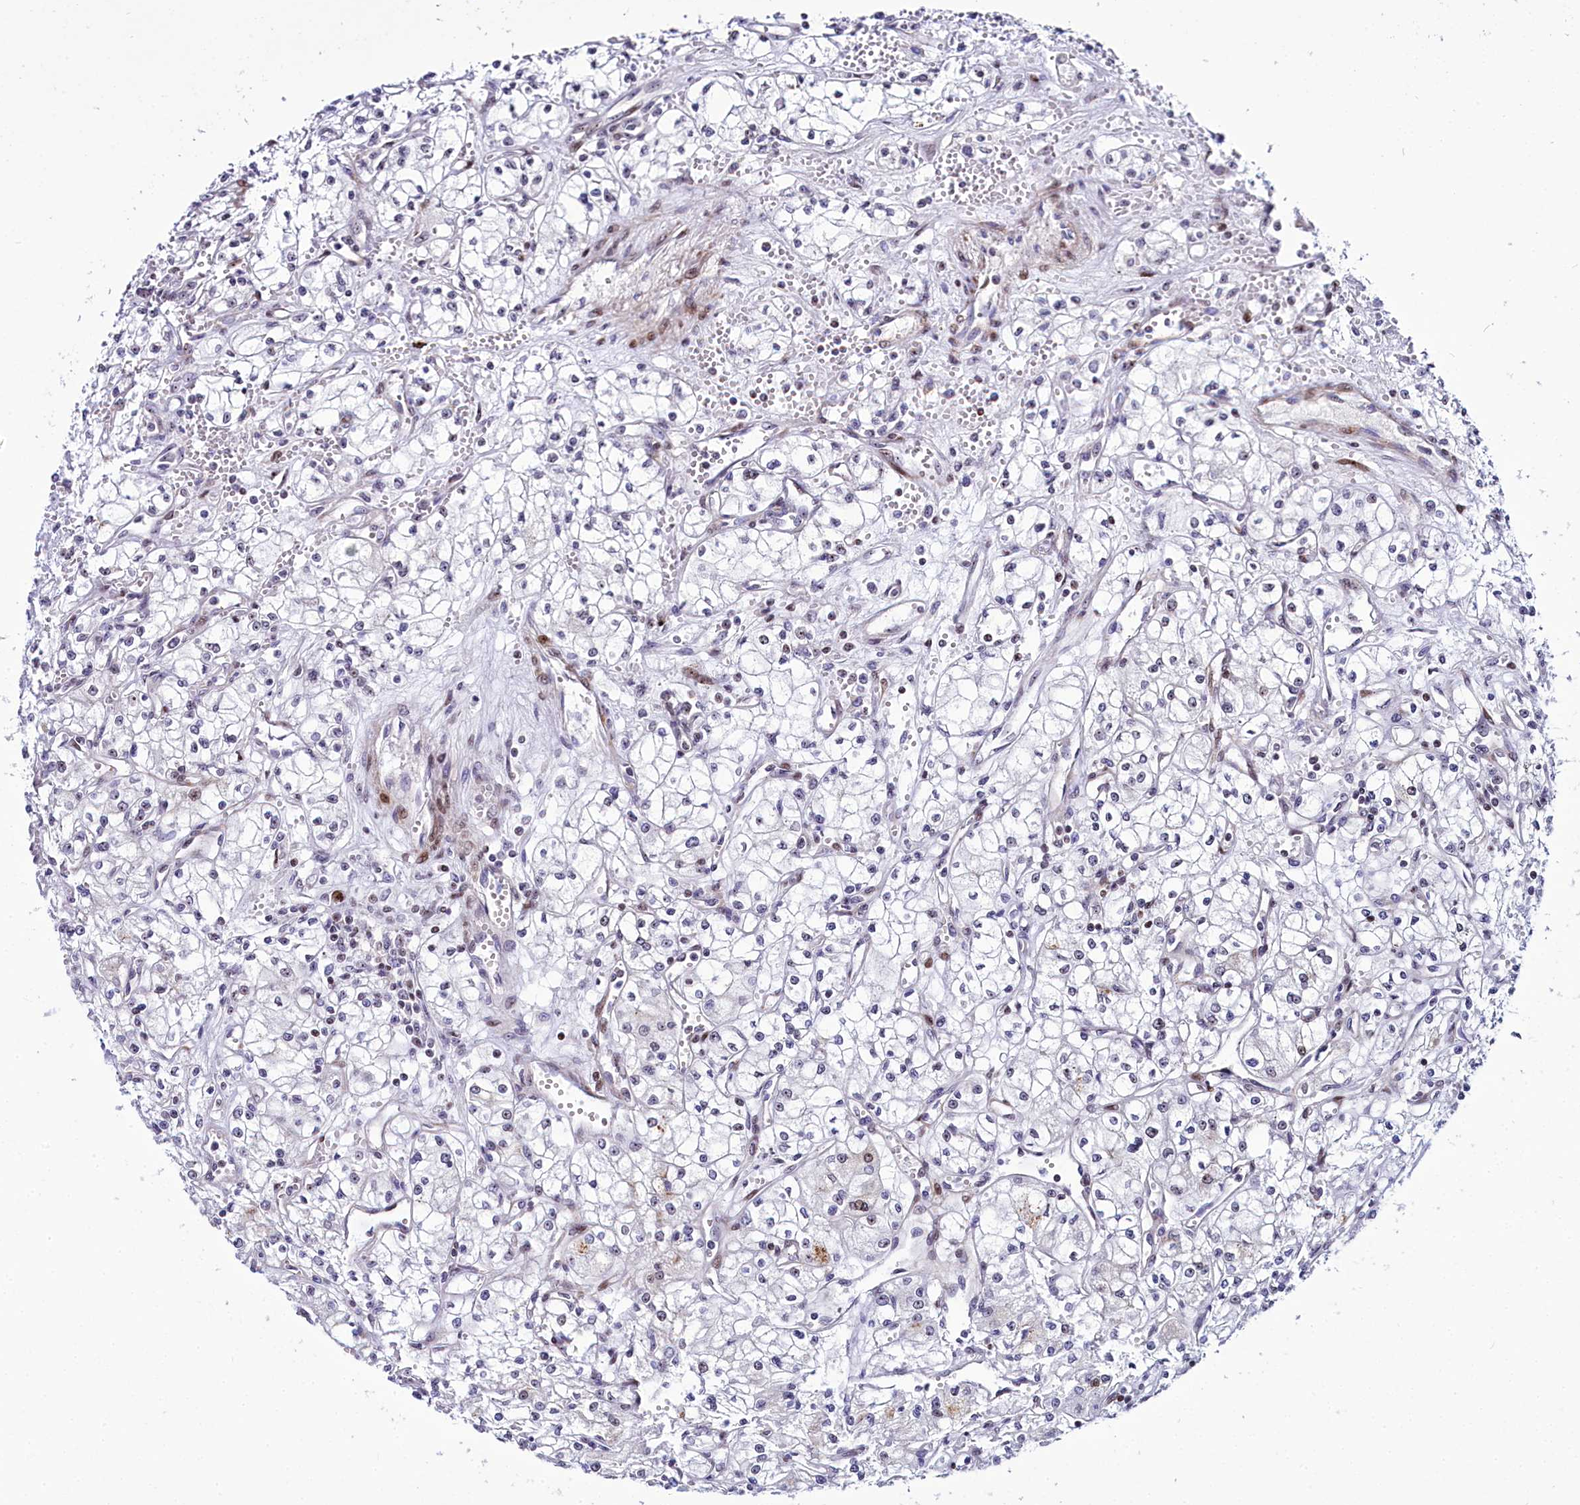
{"staining": {"intensity": "negative", "quantity": "none", "location": "none"}, "tissue": "renal cancer", "cell_type": "Tumor cells", "image_type": "cancer", "snomed": [{"axis": "morphology", "description": "Adenocarcinoma, NOS"}, {"axis": "topography", "description": "Kidney"}], "caption": "A micrograph of renal cancer (adenocarcinoma) stained for a protein displays no brown staining in tumor cells.", "gene": "TCOF1", "patient": {"sex": "male", "age": 59}}